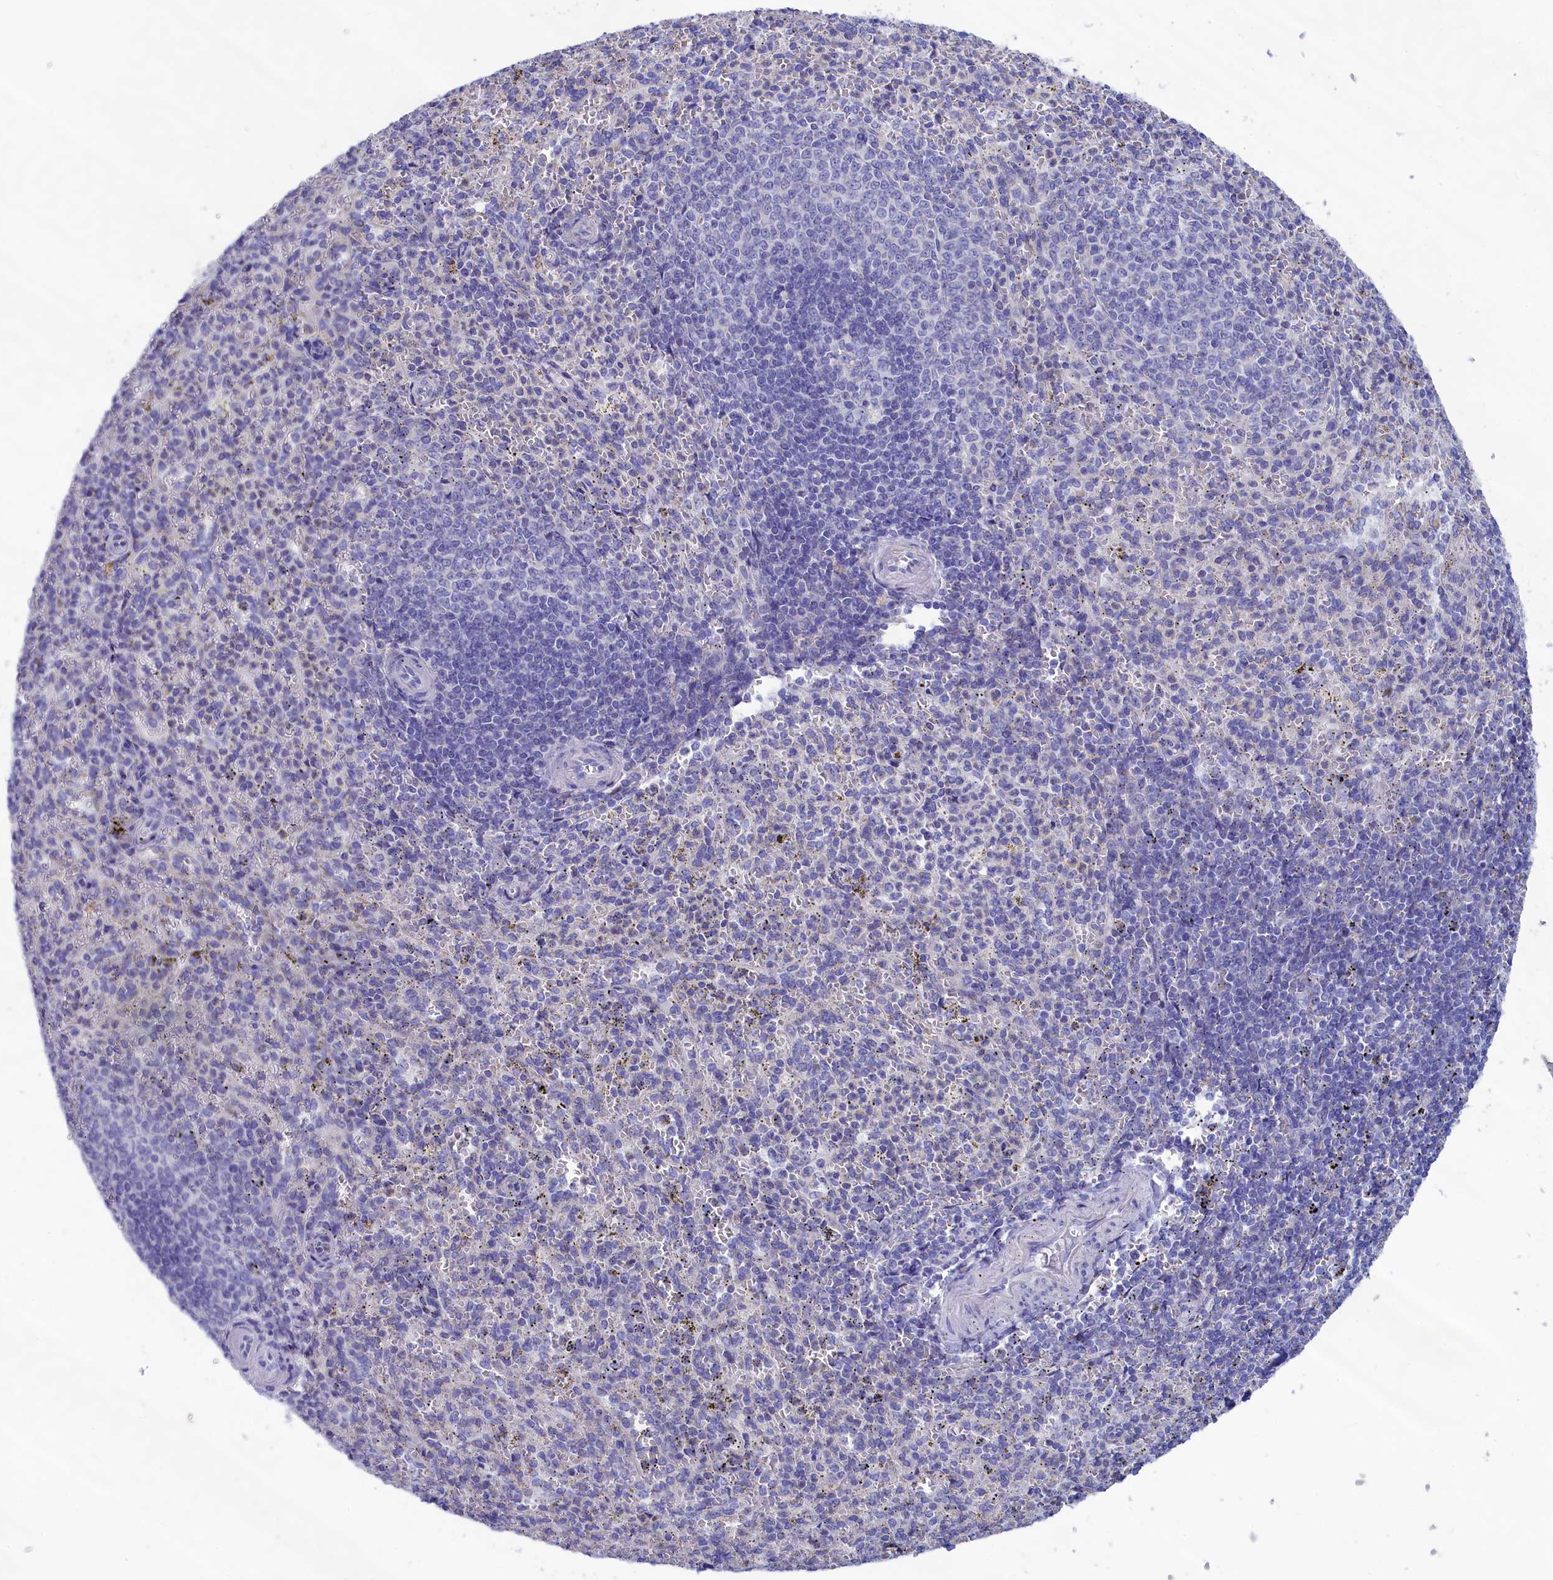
{"staining": {"intensity": "negative", "quantity": "none", "location": "none"}, "tissue": "spleen", "cell_type": "Cells in red pulp", "image_type": "normal", "snomed": [{"axis": "morphology", "description": "Normal tissue, NOS"}, {"axis": "topography", "description": "Spleen"}], "caption": "Cells in red pulp show no significant positivity in unremarkable spleen. (DAB immunohistochemistry visualized using brightfield microscopy, high magnification).", "gene": "PRDM12", "patient": {"sex": "female", "age": 21}}